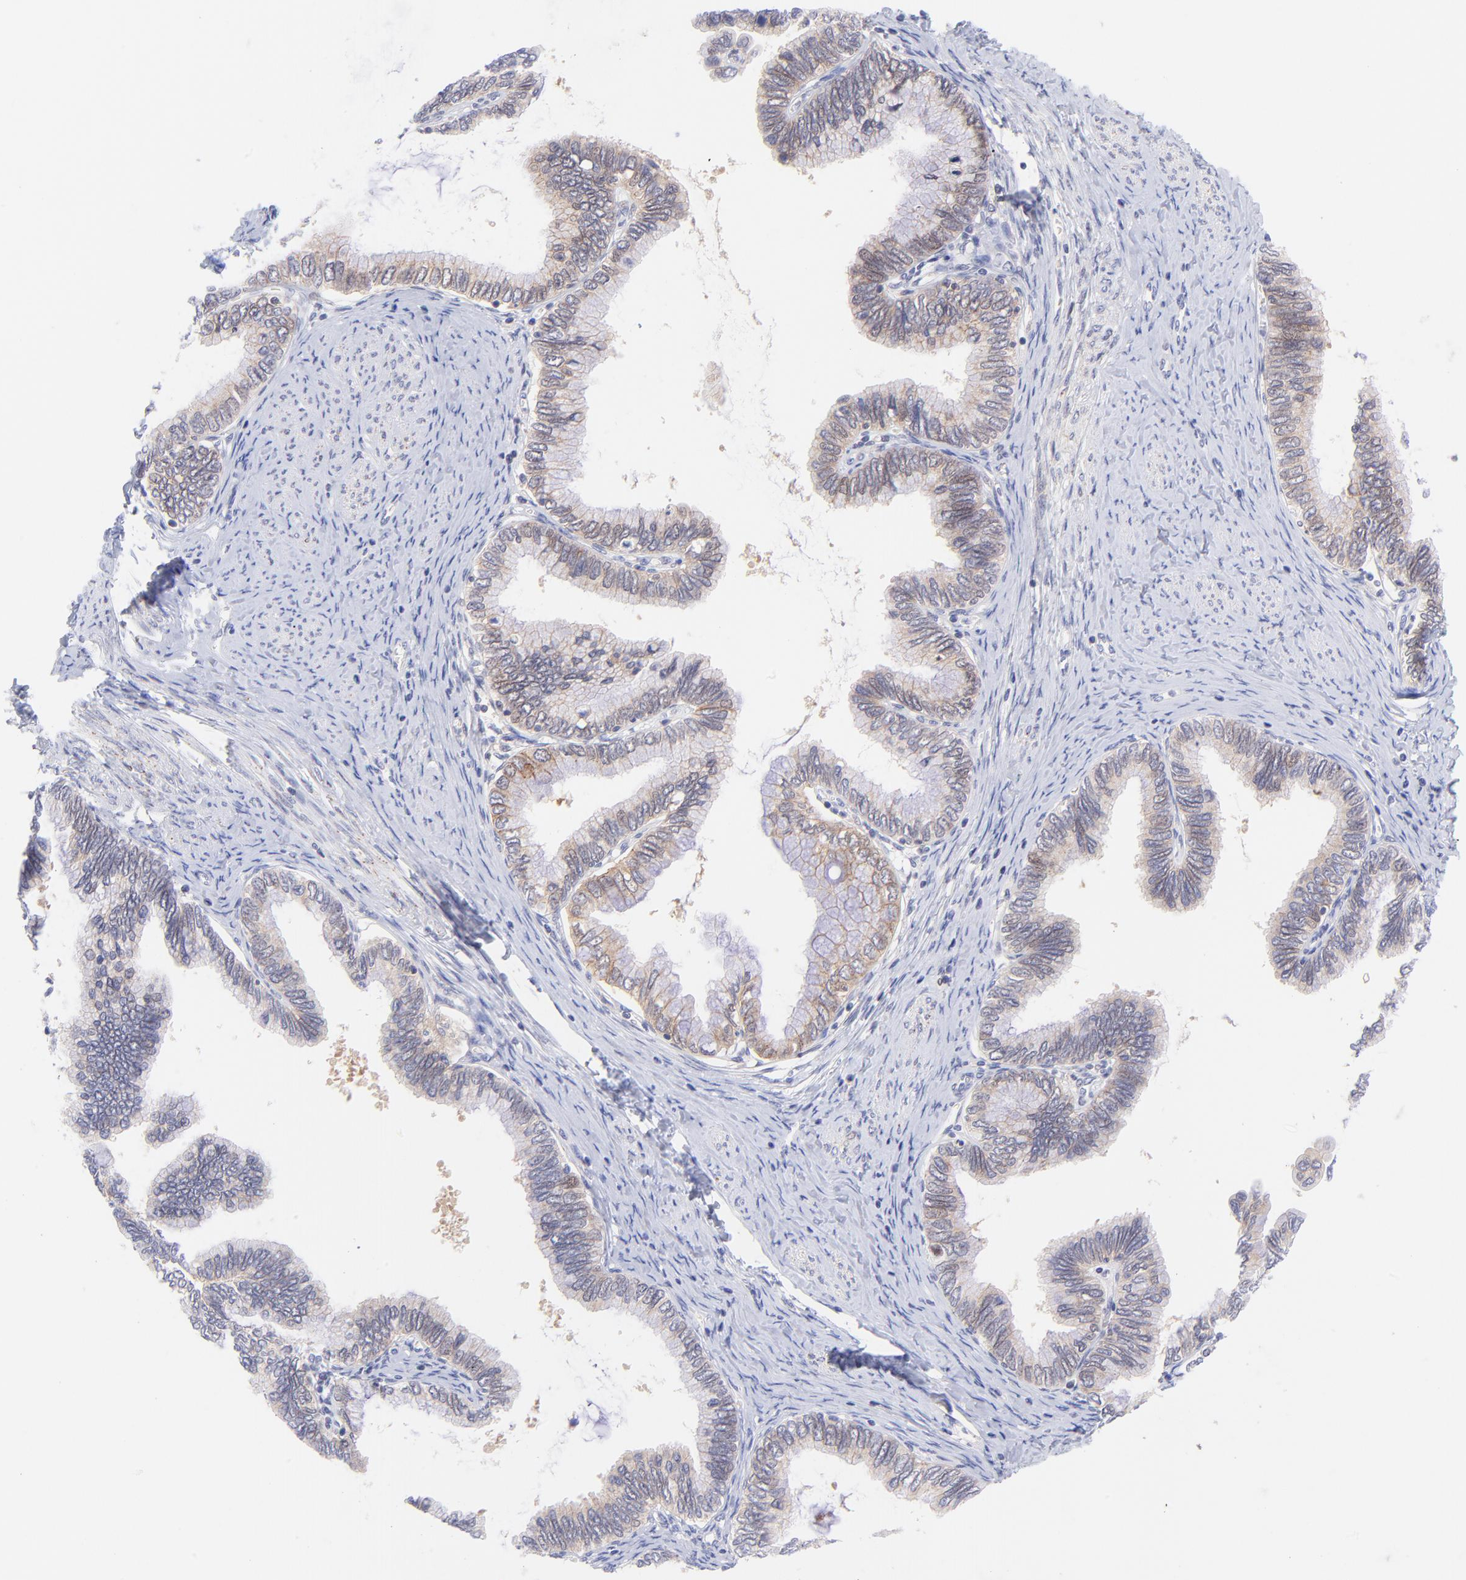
{"staining": {"intensity": "weak", "quantity": ">75%", "location": "cytoplasmic/membranous"}, "tissue": "cervical cancer", "cell_type": "Tumor cells", "image_type": "cancer", "snomed": [{"axis": "morphology", "description": "Adenocarcinoma, NOS"}, {"axis": "topography", "description": "Cervix"}], "caption": "An immunohistochemistry (IHC) photomicrograph of neoplastic tissue is shown. Protein staining in brown shows weak cytoplasmic/membranous positivity in cervical cancer (adenocarcinoma) within tumor cells.", "gene": "PBDC1", "patient": {"sex": "female", "age": 49}}